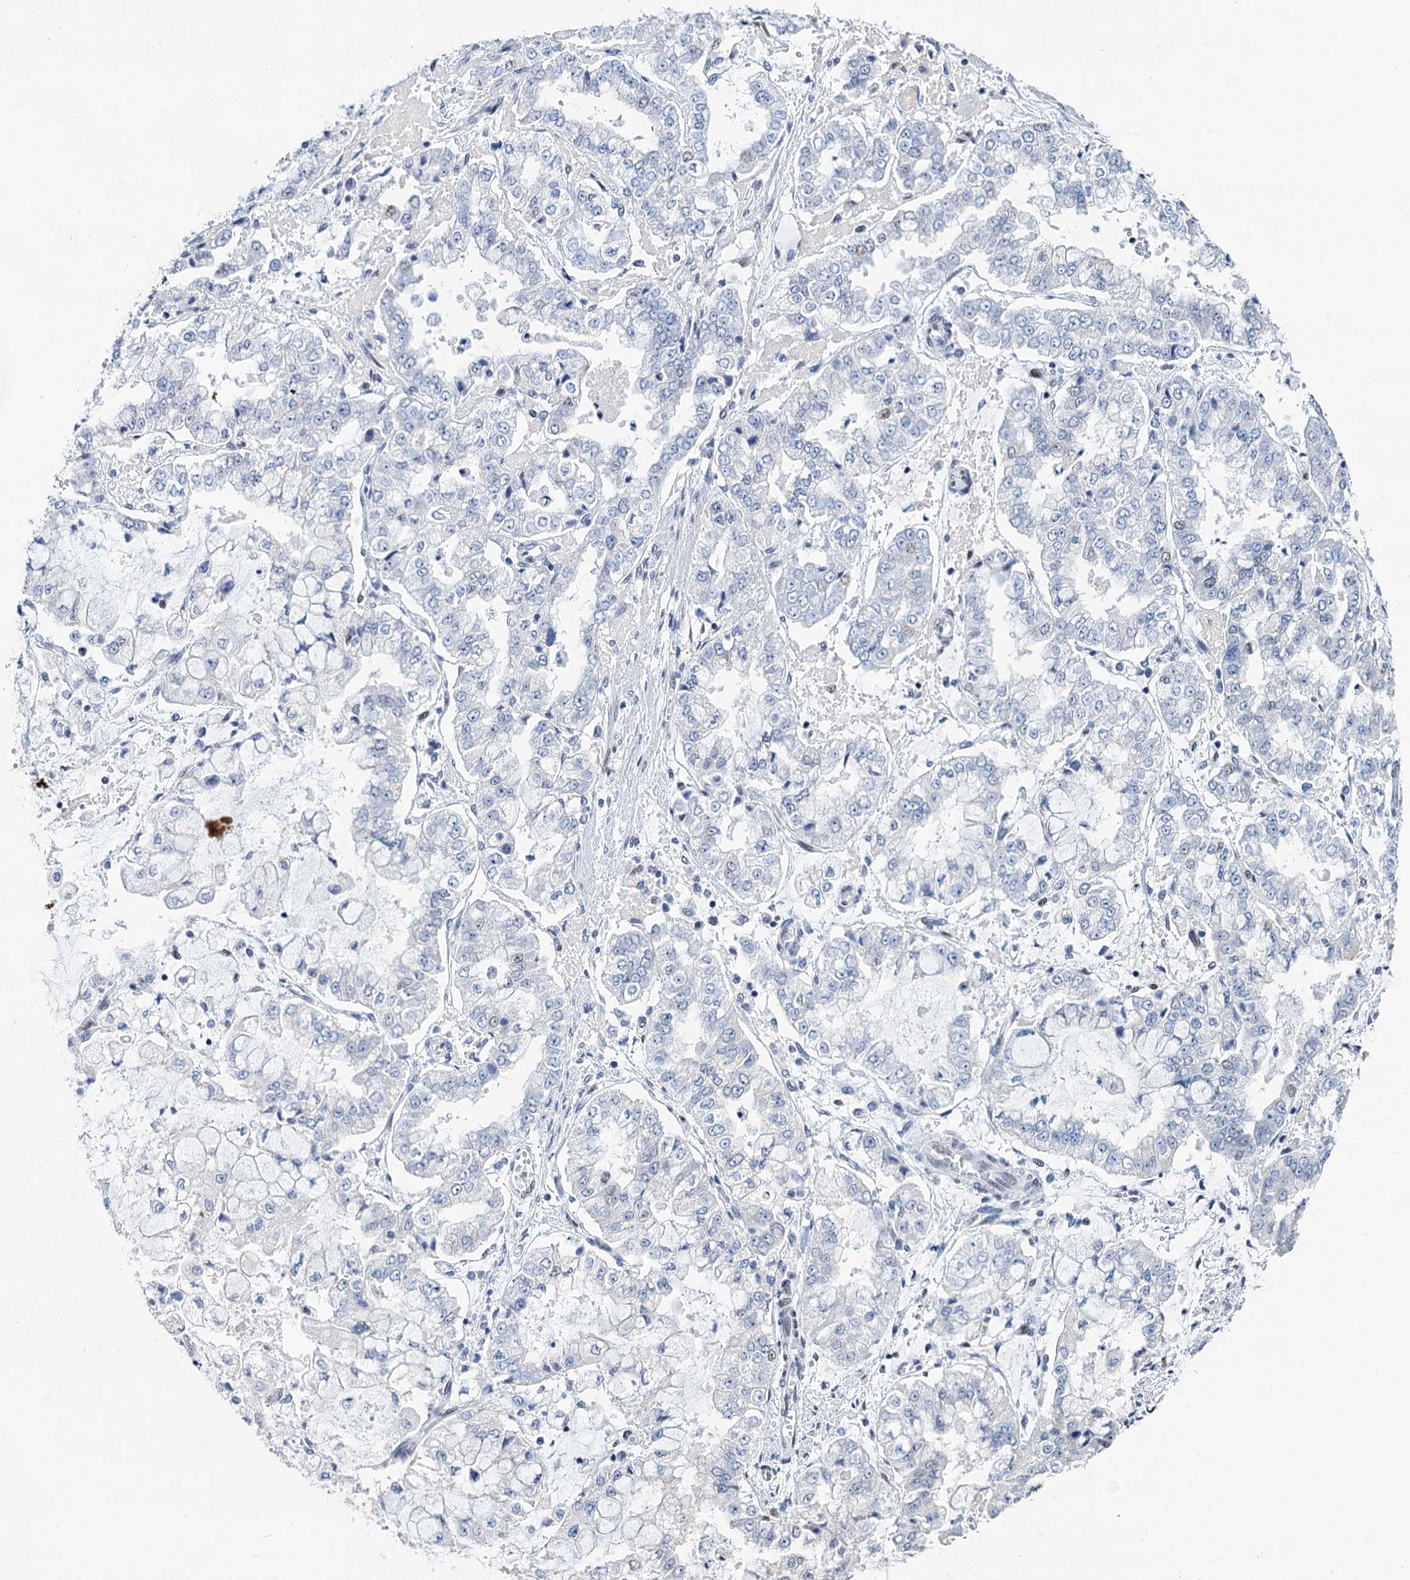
{"staining": {"intensity": "negative", "quantity": "none", "location": "none"}, "tissue": "stomach cancer", "cell_type": "Tumor cells", "image_type": "cancer", "snomed": [{"axis": "morphology", "description": "Adenocarcinoma, NOS"}, {"axis": "topography", "description": "Stomach"}], "caption": "IHC micrograph of neoplastic tissue: human stomach cancer stained with DAB exhibits no significant protein positivity in tumor cells.", "gene": "SLTM", "patient": {"sex": "male", "age": 76}}